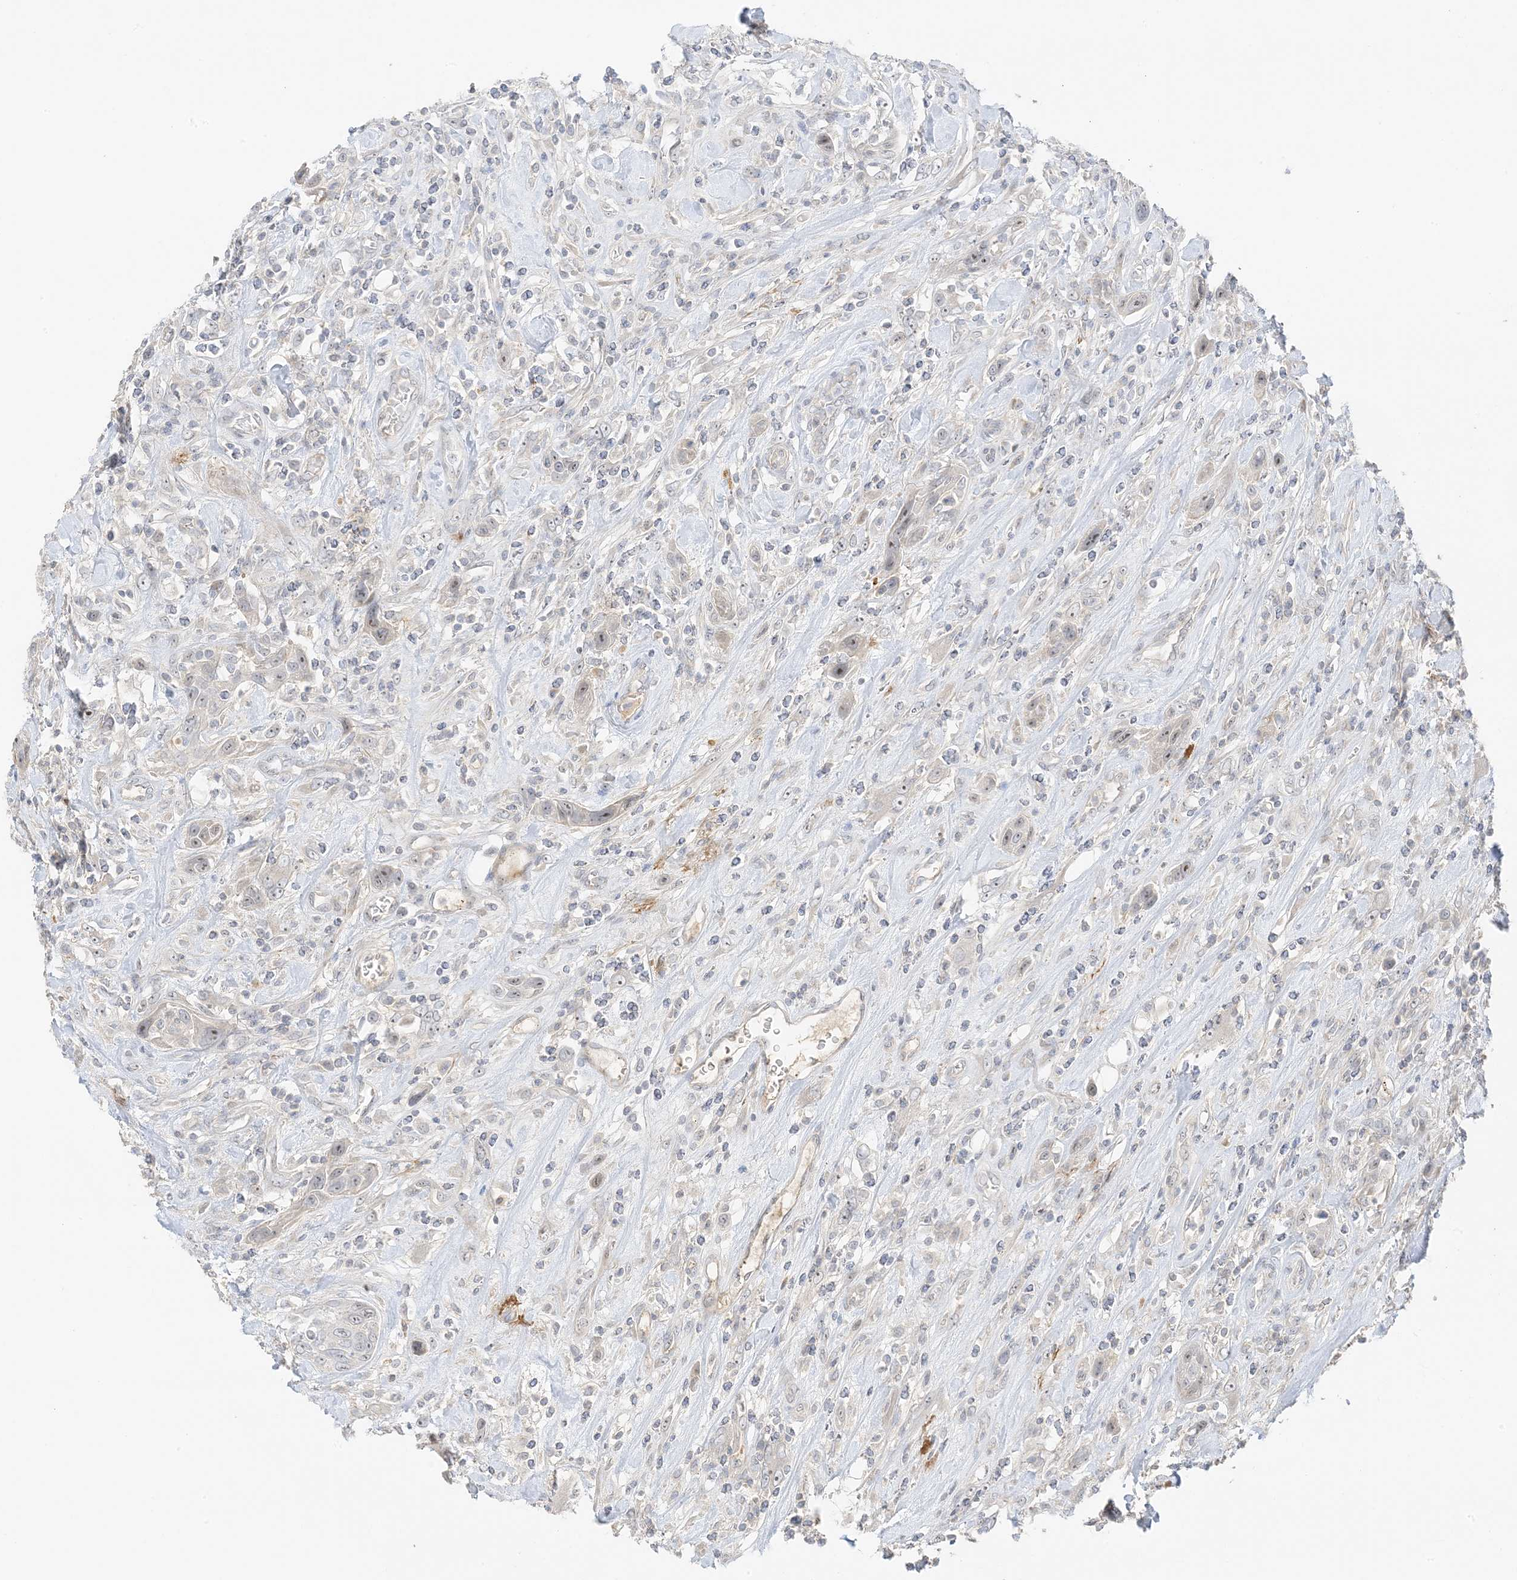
{"staining": {"intensity": "negative", "quantity": "none", "location": "none"}, "tissue": "urothelial cancer", "cell_type": "Tumor cells", "image_type": "cancer", "snomed": [{"axis": "morphology", "description": "Urothelial carcinoma, High grade"}, {"axis": "topography", "description": "Urinary bladder"}], "caption": "A high-resolution micrograph shows immunohistochemistry staining of high-grade urothelial carcinoma, which displays no significant staining in tumor cells.", "gene": "ETAA1", "patient": {"sex": "male", "age": 50}}